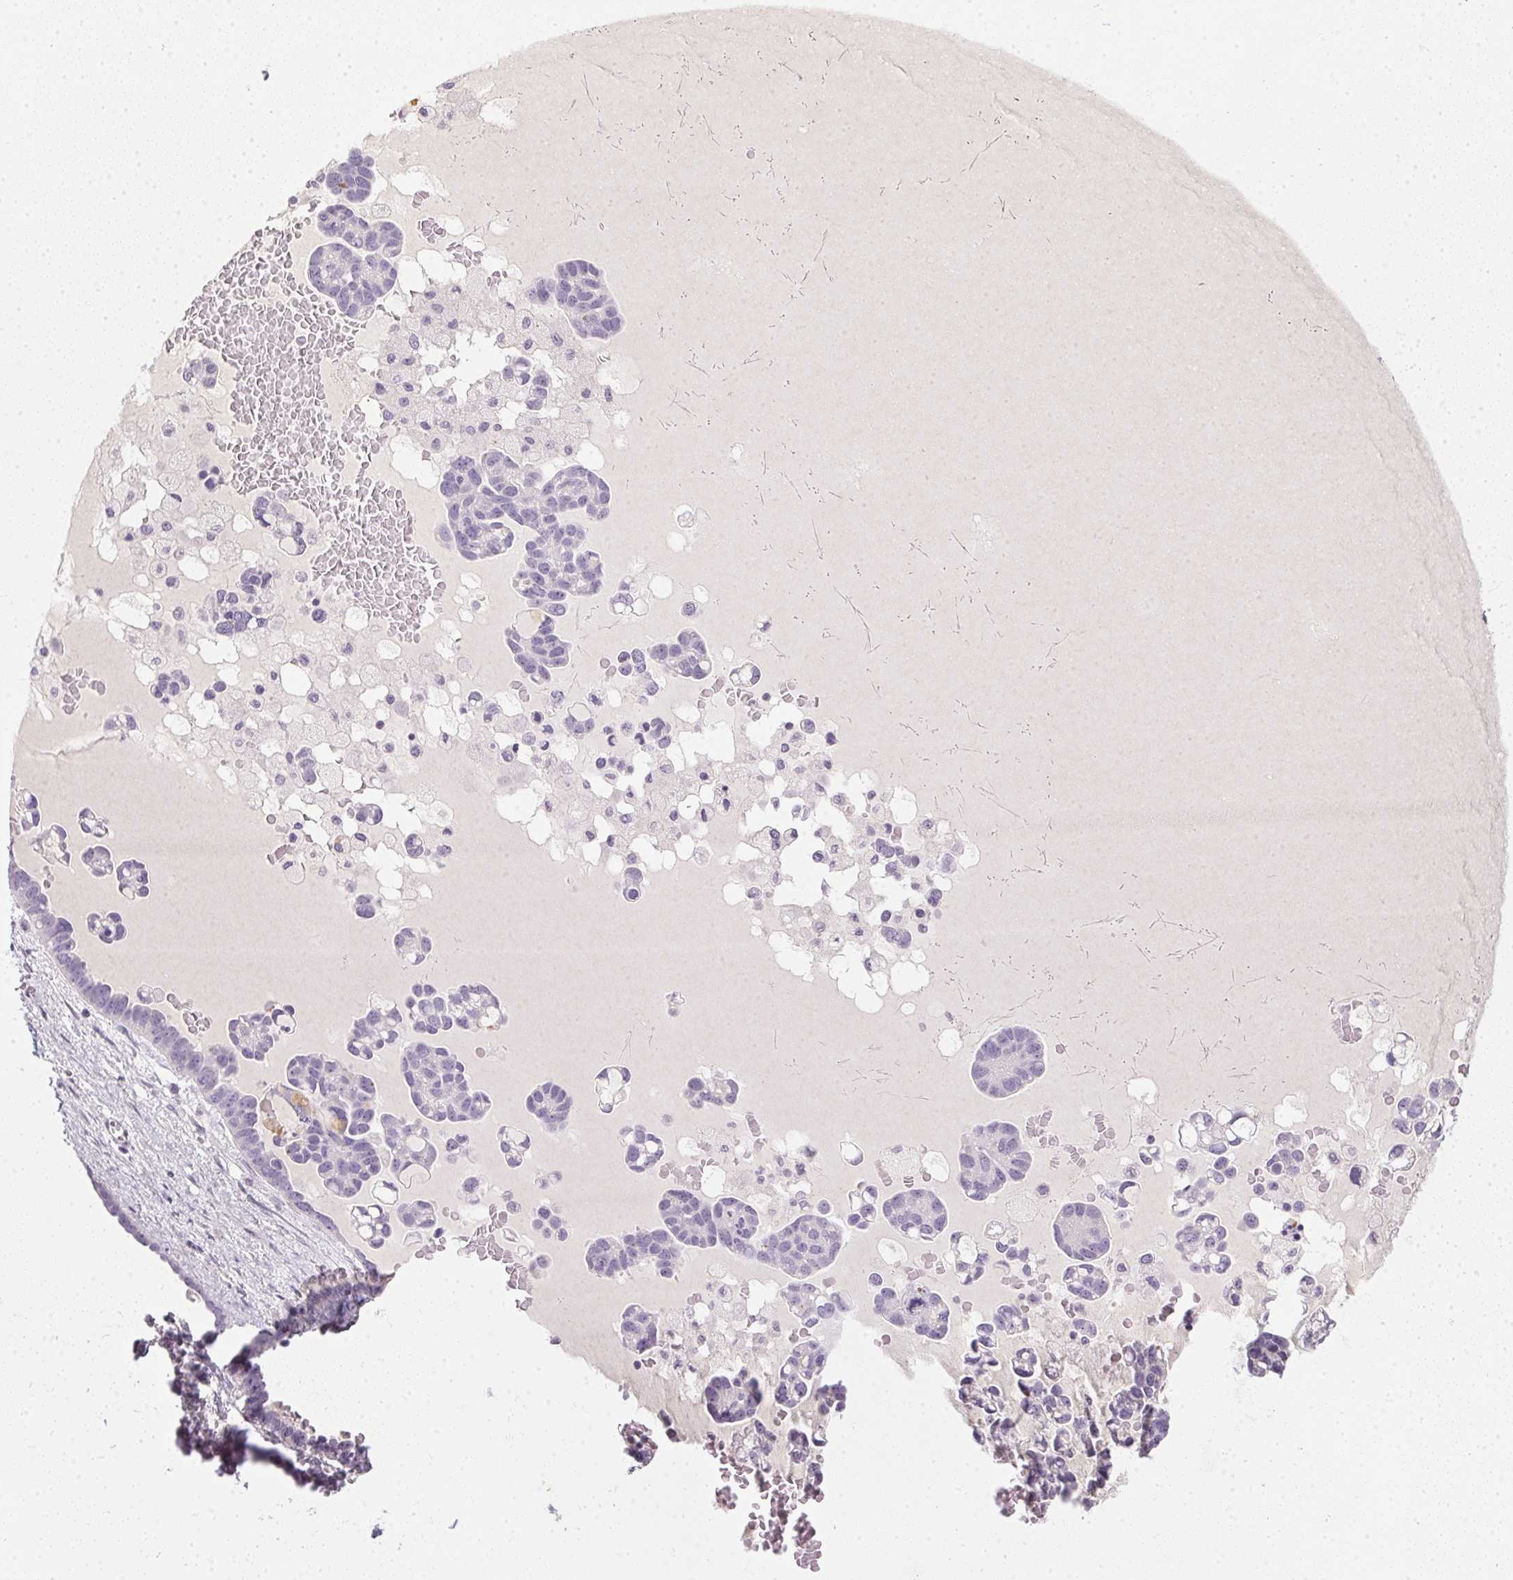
{"staining": {"intensity": "negative", "quantity": "none", "location": "none"}, "tissue": "ovarian cancer", "cell_type": "Tumor cells", "image_type": "cancer", "snomed": [{"axis": "morphology", "description": "Cystadenocarcinoma, serous, NOS"}, {"axis": "topography", "description": "Ovary"}], "caption": "Tumor cells are negative for brown protein staining in serous cystadenocarcinoma (ovarian). Nuclei are stained in blue.", "gene": "TMEM72", "patient": {"sex": "female", "age": 54}}